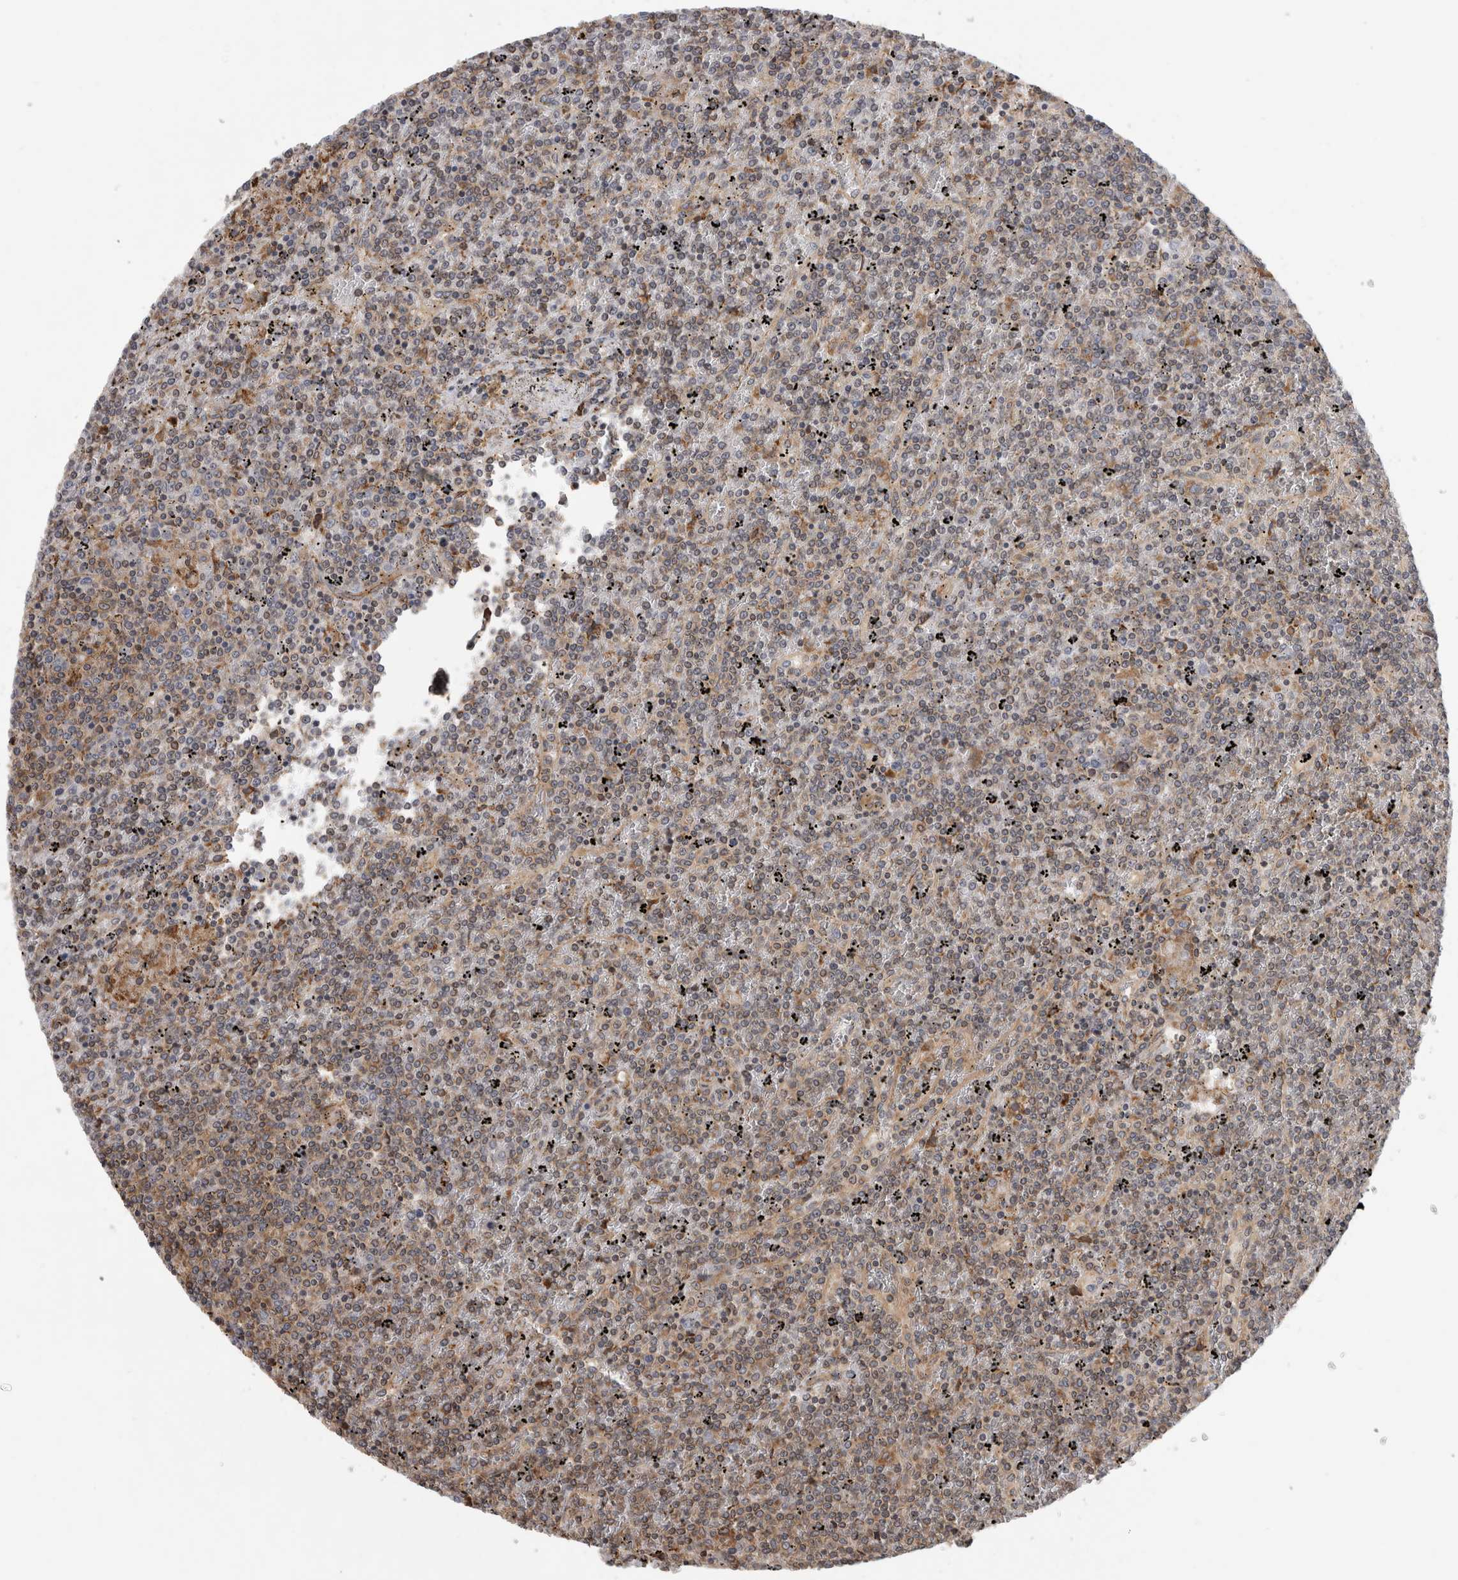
{"staining": {"intensity": "weak", "quantity": "25%-75%", "location": "nuclear"}, "tissue": "lymphoma", "cell_type": "Tumor cells", "image_type": "cancer", "snomed": [{"axis": "morphology", "description": "Malignant lymphoma, non-Hodgkin's type, Low grade"}, {"axis": "topography", "description": "Spleen"}], "caption": "Protein expression analysis of human malignant lymphoma, non-Hodgkin's type (low-grade) reveals weak nuclear positivity in about 25%-75% of tumor cells. (Brightfield microscopy of DAB IHC at high magnification).", "gene": "PARP6", "patient": {"sex": "female", "age": 19}}